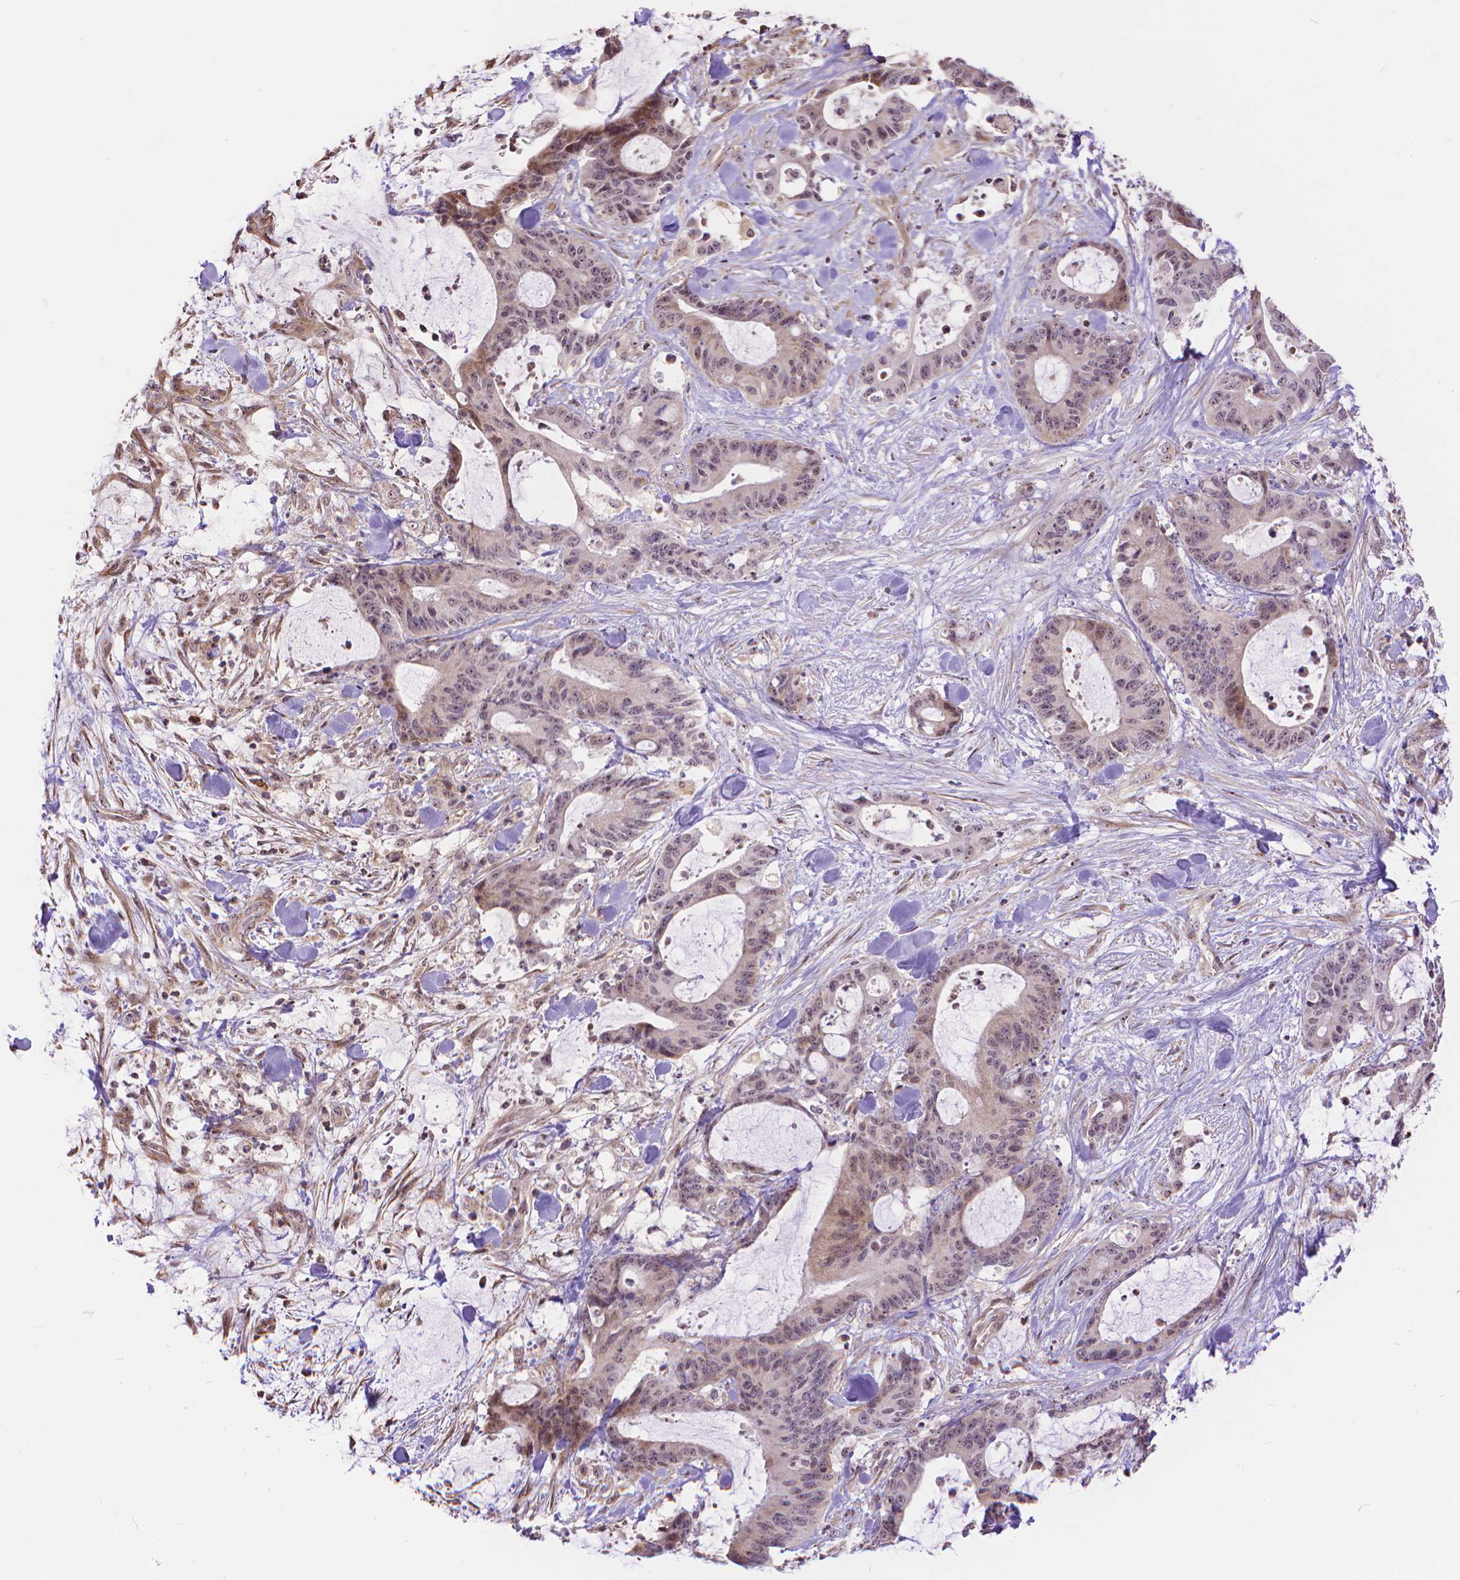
{"staining": {"intensity": "negative", "quantity": "none", "location": "none"}, "tissue": "liver cancer", "cell_type": "Tumor cells", "image_type": "cancer", "snomed": [{"axis": "morphology", "description": "Cholangiocarcinoma"}, {"axis": "topography", "description": "Liver"}], "caption": "DAB (3,3'-diaminobenzidine) immunohistochemical staining of human cholangiocarcinoma (liver) exhibits no significant expression in tumor cells.", "gene": "TMEM135", "patient": {"sex": "female", "age": 73}}